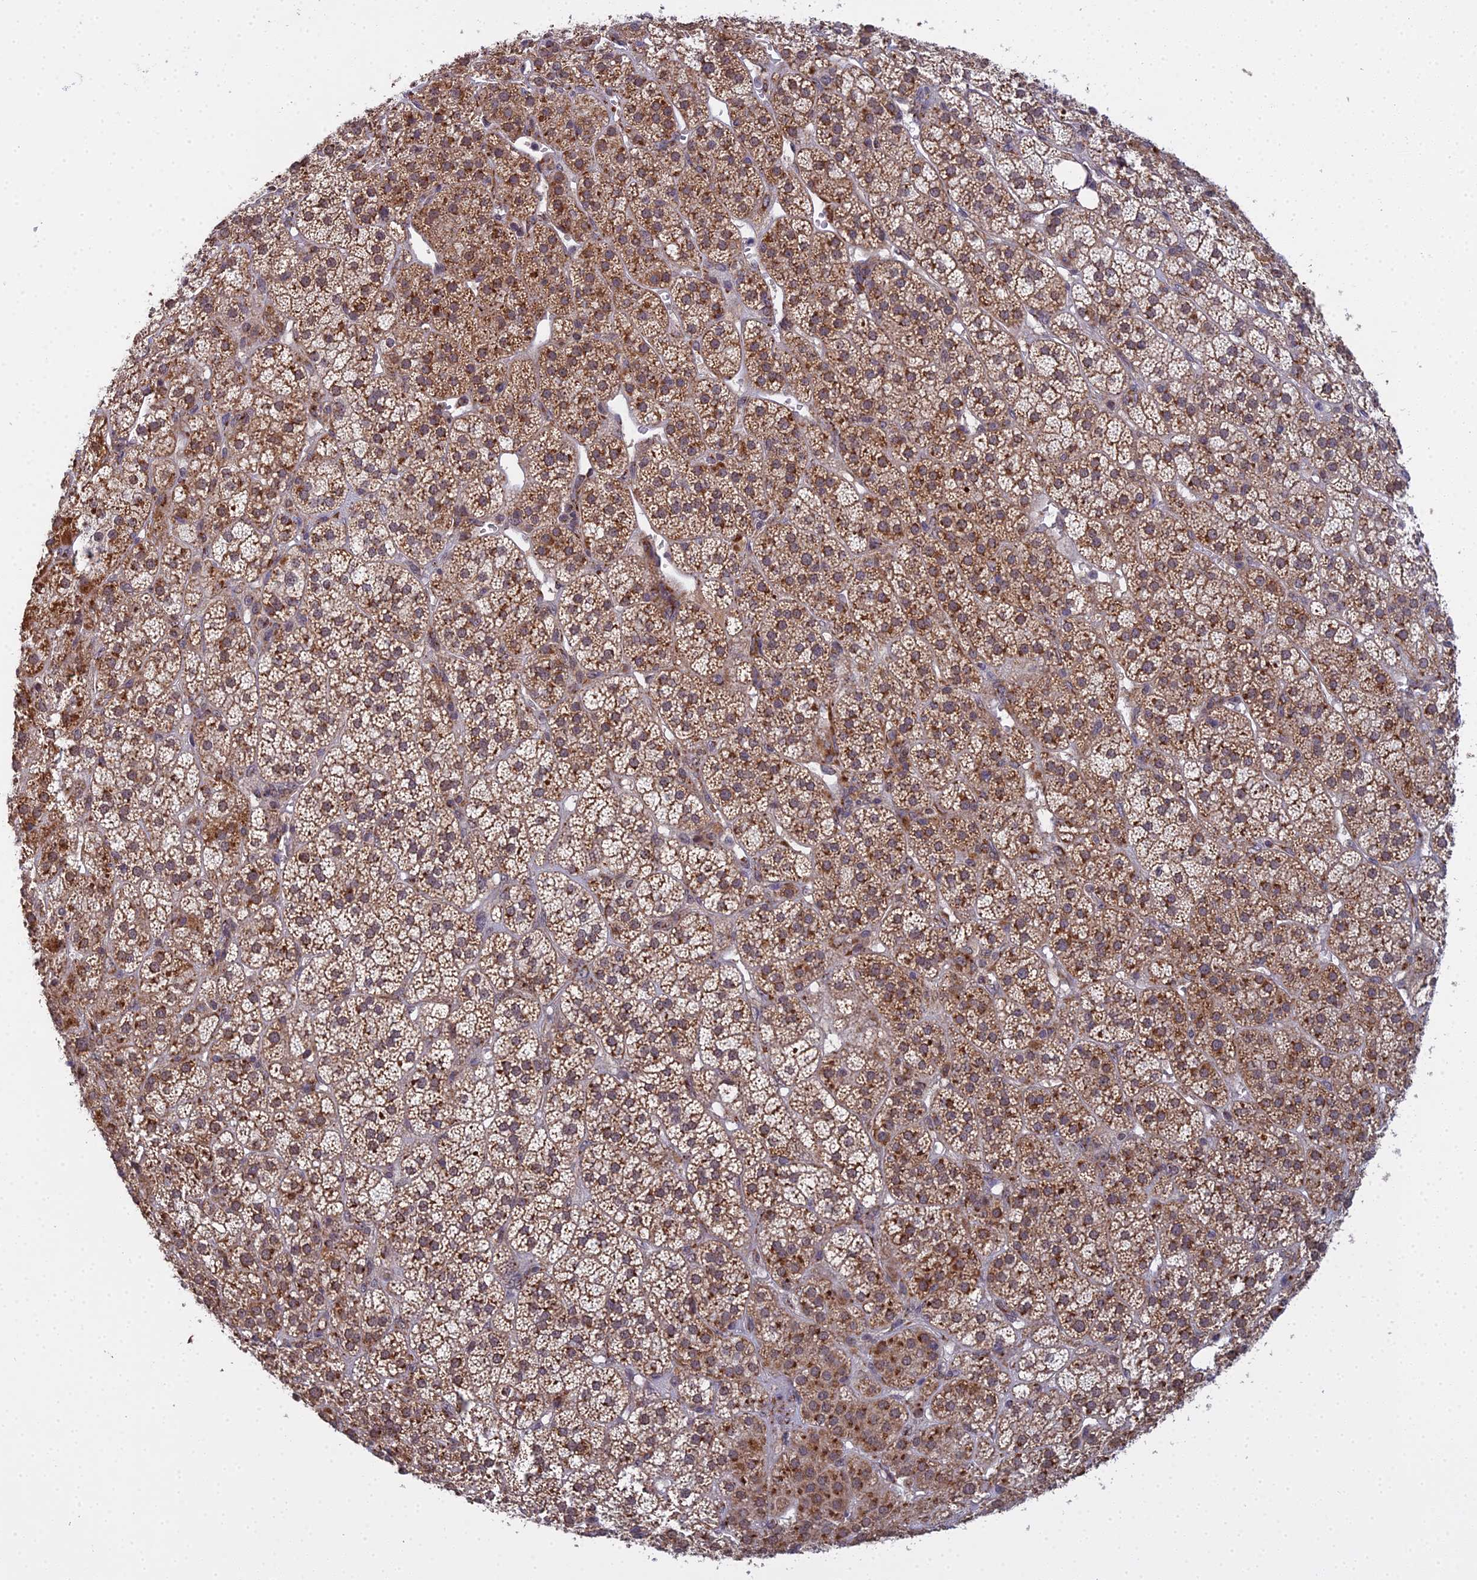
{"staining": {"intensity": "moderate", "quantity": ">75%", "location": "cytoplasmic/membranous"}, "tissue": "adrenal gland", "cell_type": "Glandular cells", "image_type": "normal", "snomed": [{"axis": "morphology", "description": "Normal tissue, NOS"}, {"axis": "topography", "description": "Adrenal gland"}], "caption": "Approximately >75% of glandular cells in unremarkable adrenal gland exhibit moderate cytoplasmic/membranous protein positivity as visualized by brown immunohistochemical staining.", "gene": "MEOX1", "patient": {"sex": "female", "age": 70}}